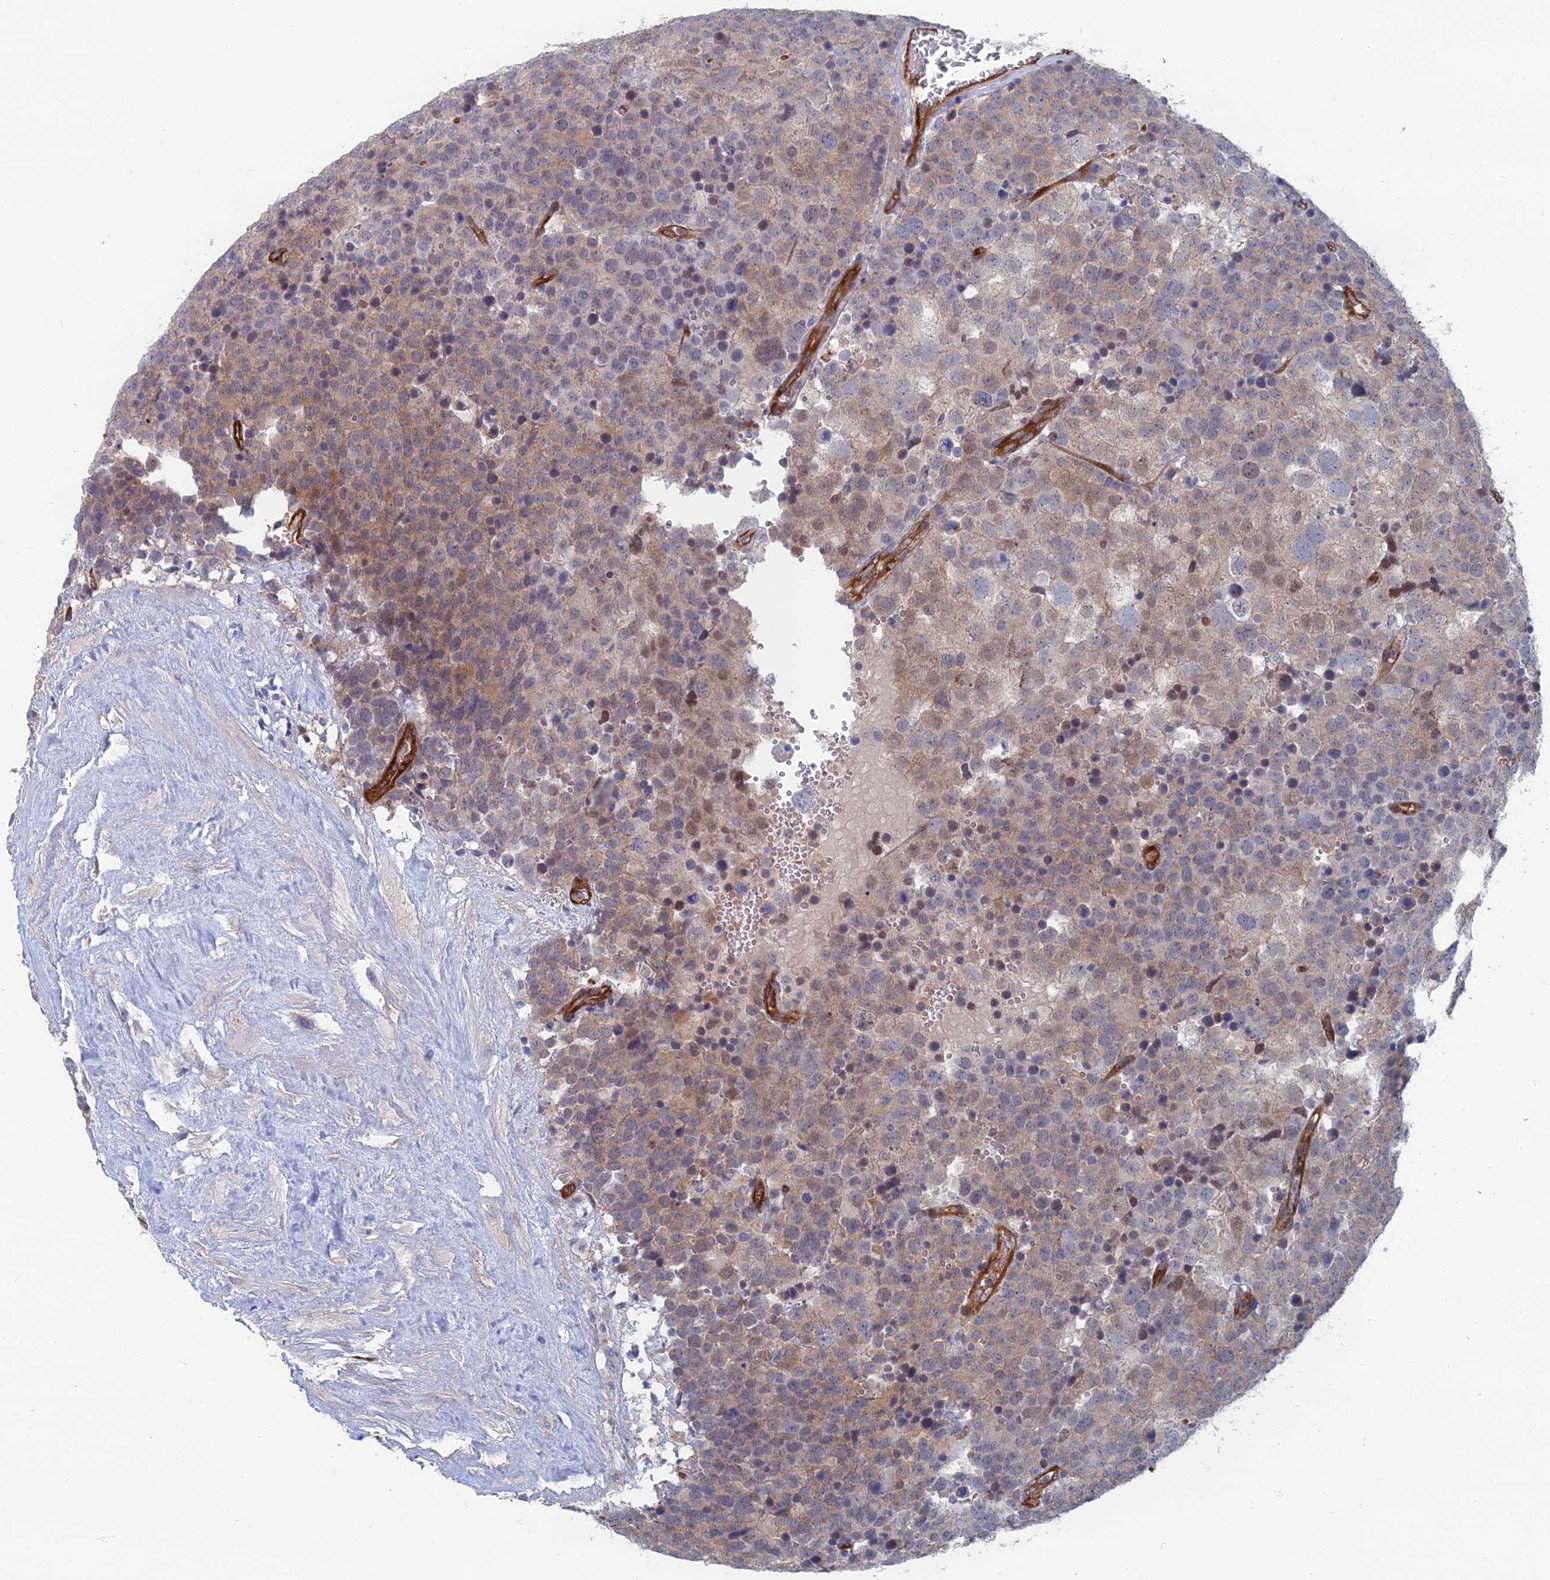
{"staining": {"intensity": "moderate", "quantity": "<25%", "location": "cytoplasmic/membranous,nuclear"}, "tissue": "testis cancer", "cell_type": "Tumor cells", "image_type": "cancer", "snomed": [{"axis": "morphology", "description": "Seminoma, NOS"}, {"axis": "topography", "description": "Testis"}], "caption": "Human testis seminoma stained with a brown dye demonstrates moderate cytoplasmic/membranous and nuclear positive staining in about <25% of tumor cells.", "gene": "ARAP3", "patient": {"sex": "male", "age": 71}}